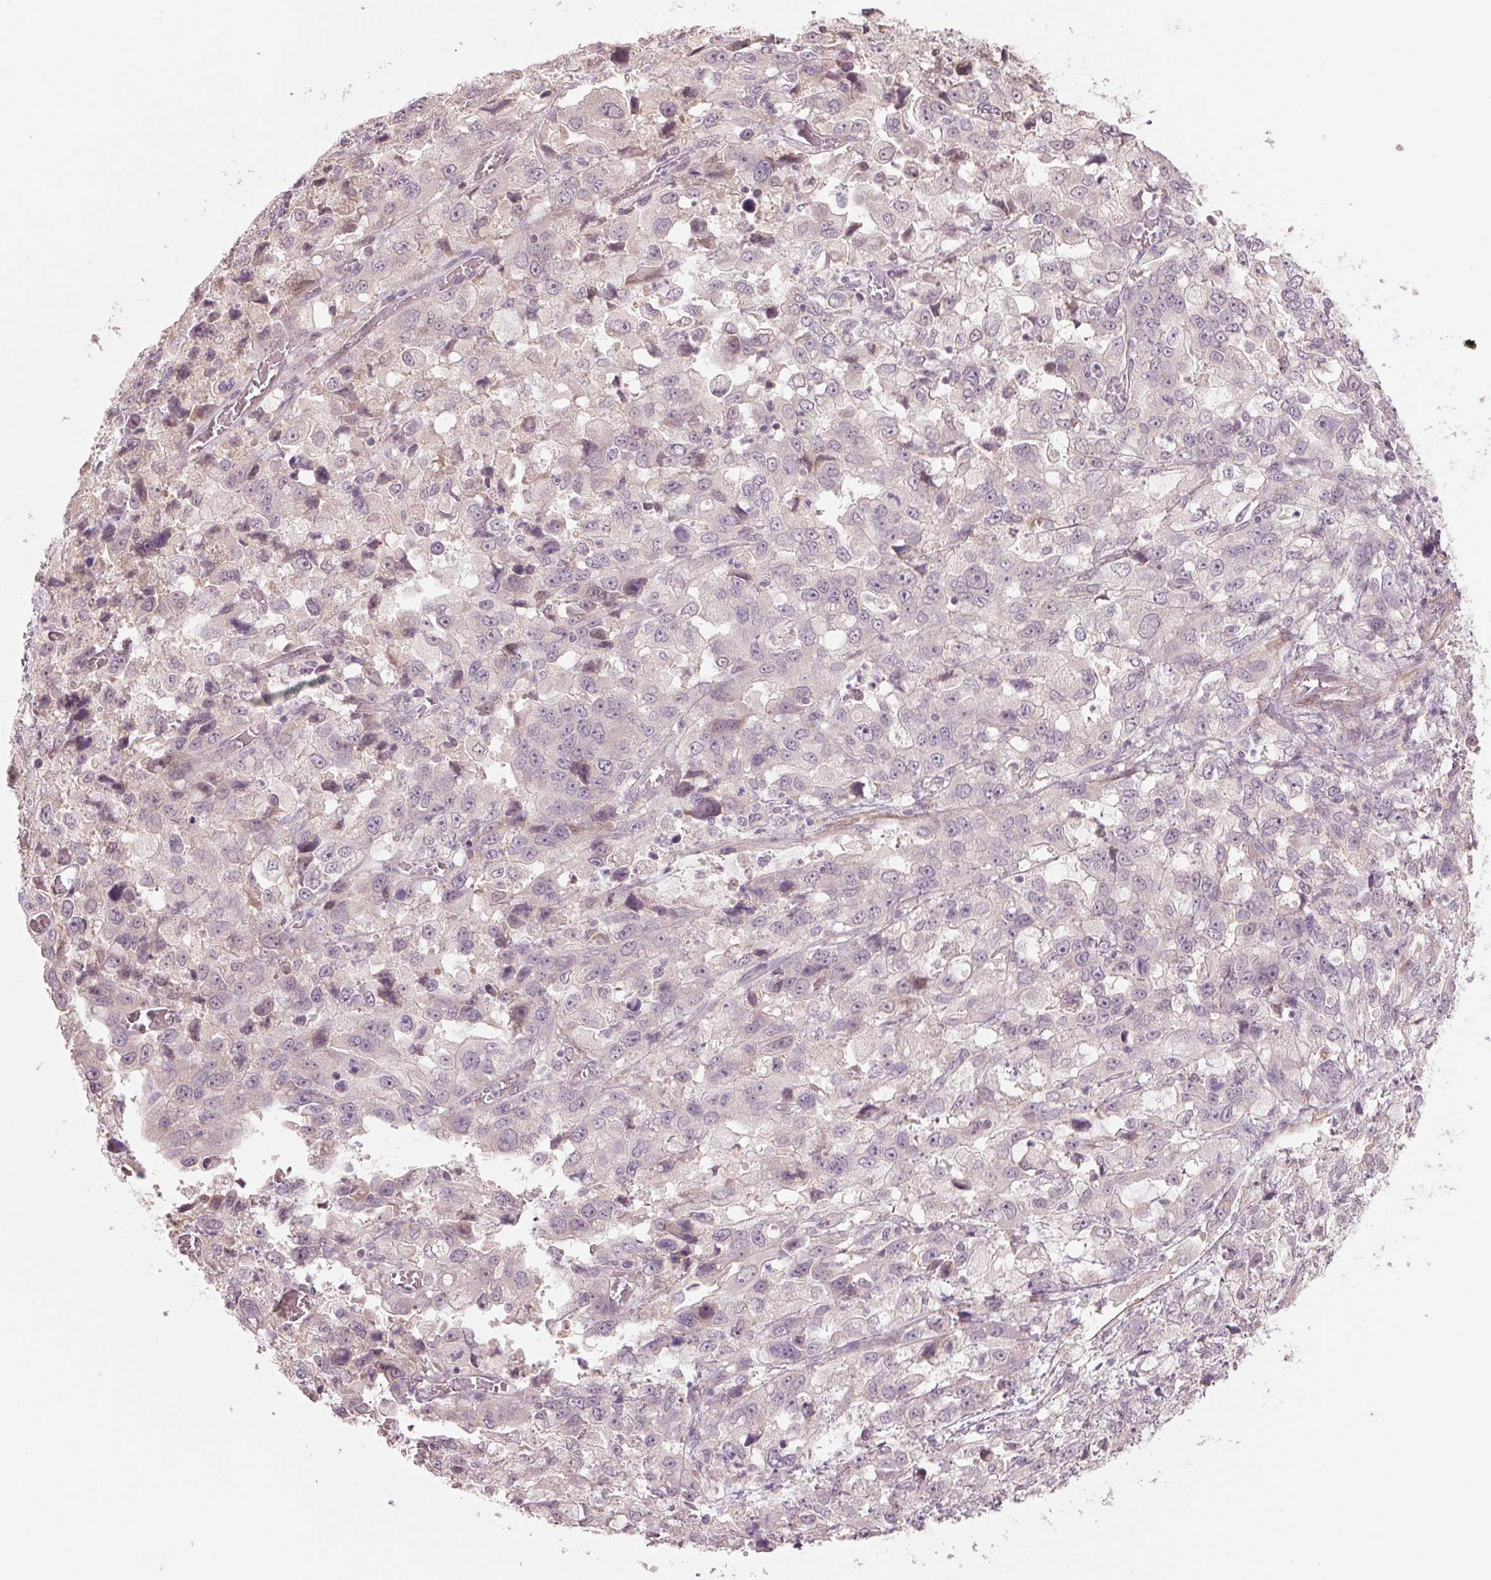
{"staining": {"intensity": "negative", "quantity": "none", "location": "none"}, "tissue": "stomach cancer", "cell_type": "Tumor cells", "image_type": "cancer", "snomed": [{"axis": "morphology", "description": "Adenocarcinoma, NOS"}, {"axis": "topography", "description": "Stomach, upper"}], "caption": "High power microscopy photomicrograph of an IHC image of stomach cancer (adenocarcinoma), revealing no significant staining in tumor cells.", "gene": "PPIA", "patient": {"sex": "female", "age": 81}}